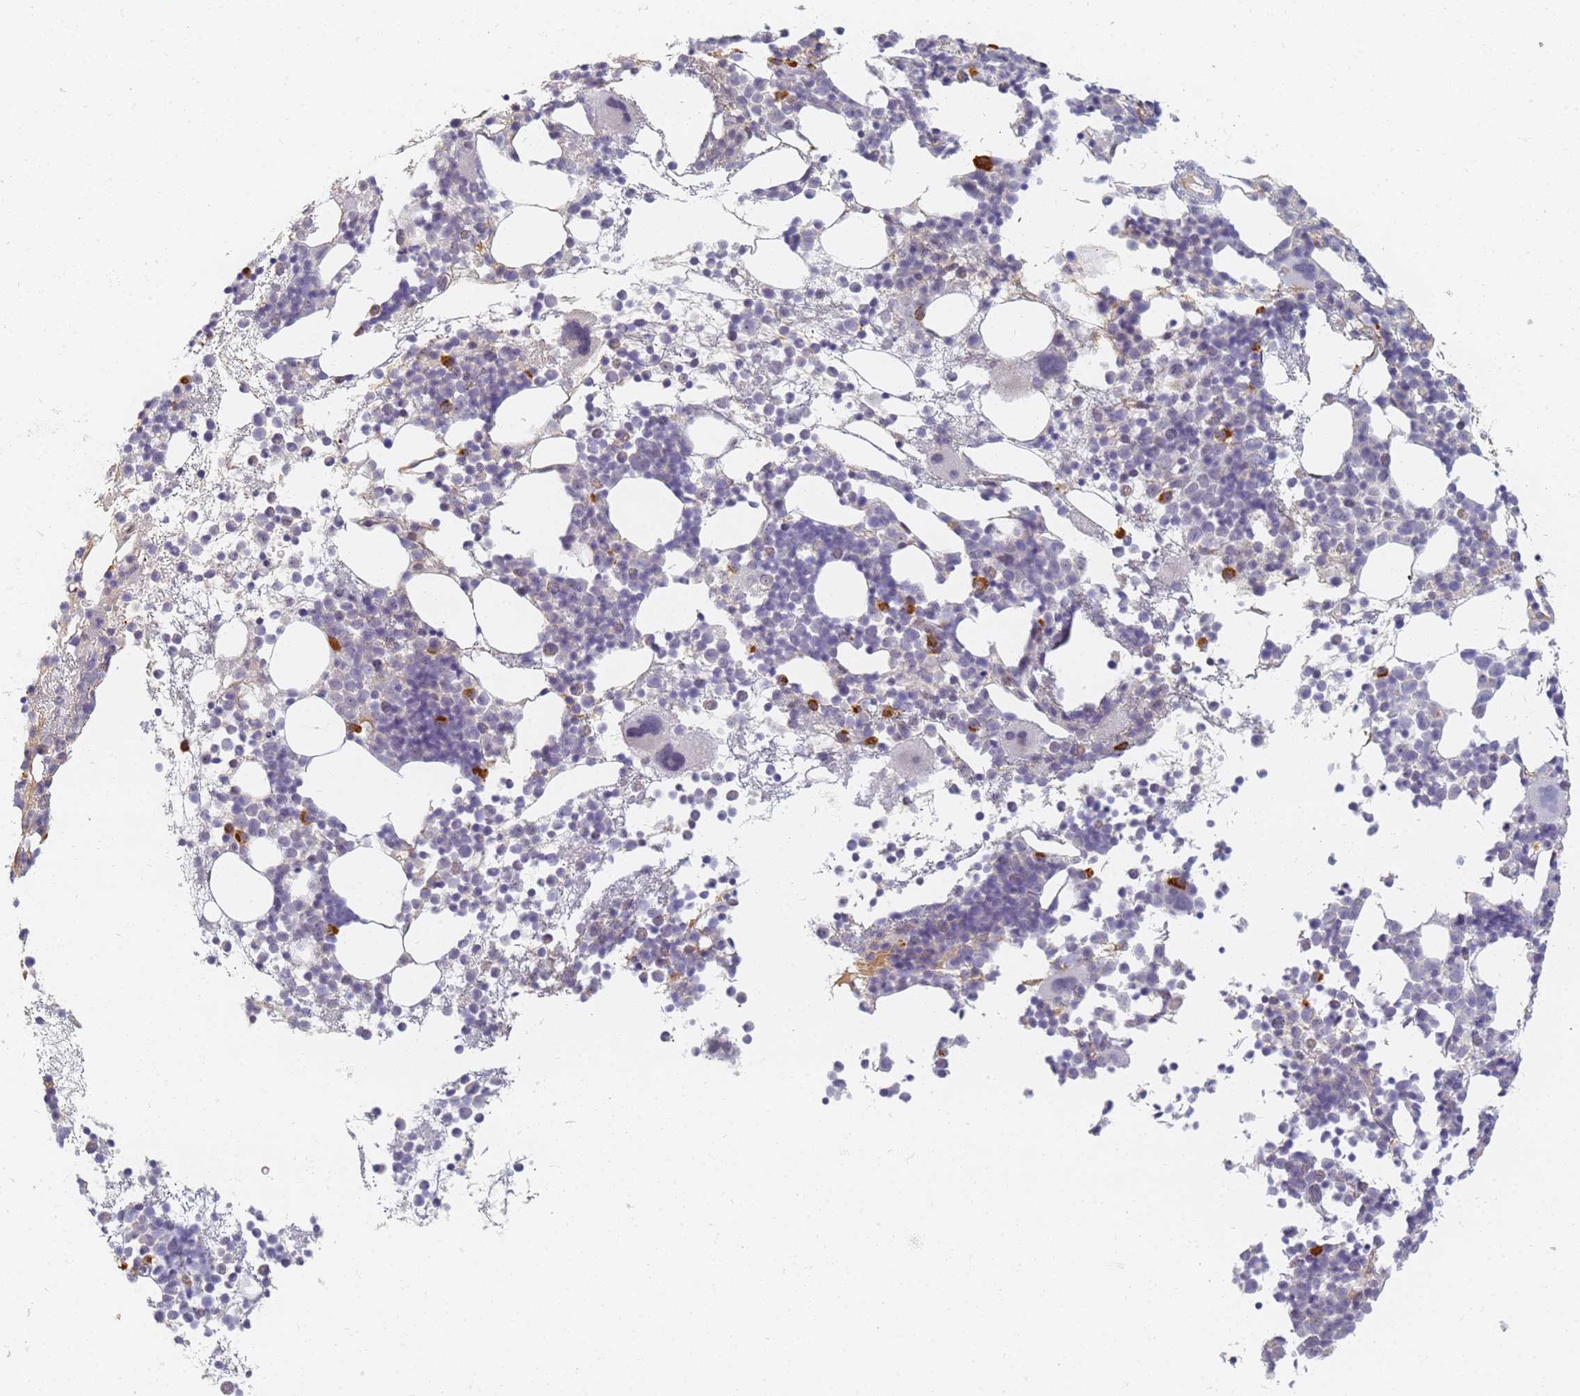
{"staining": {"intensity": "negative", "quantity": "none", "location": "none"}, "tissue": "bone marrow", "cell_type": "Hematopoietic cells", "image_type": "normal", "snomed": [{"axis": "morphology", "description": "Normal tissue, NOS"}, {"axis": "topography", "description": "Bone marrow"}], "caption": "Immunohistochemical staining of benign human bone marrow displays no significant staining in hematopoietic cells.", "gene": "SLC38A9", "patient": {"sex": "female", "age": 57}}